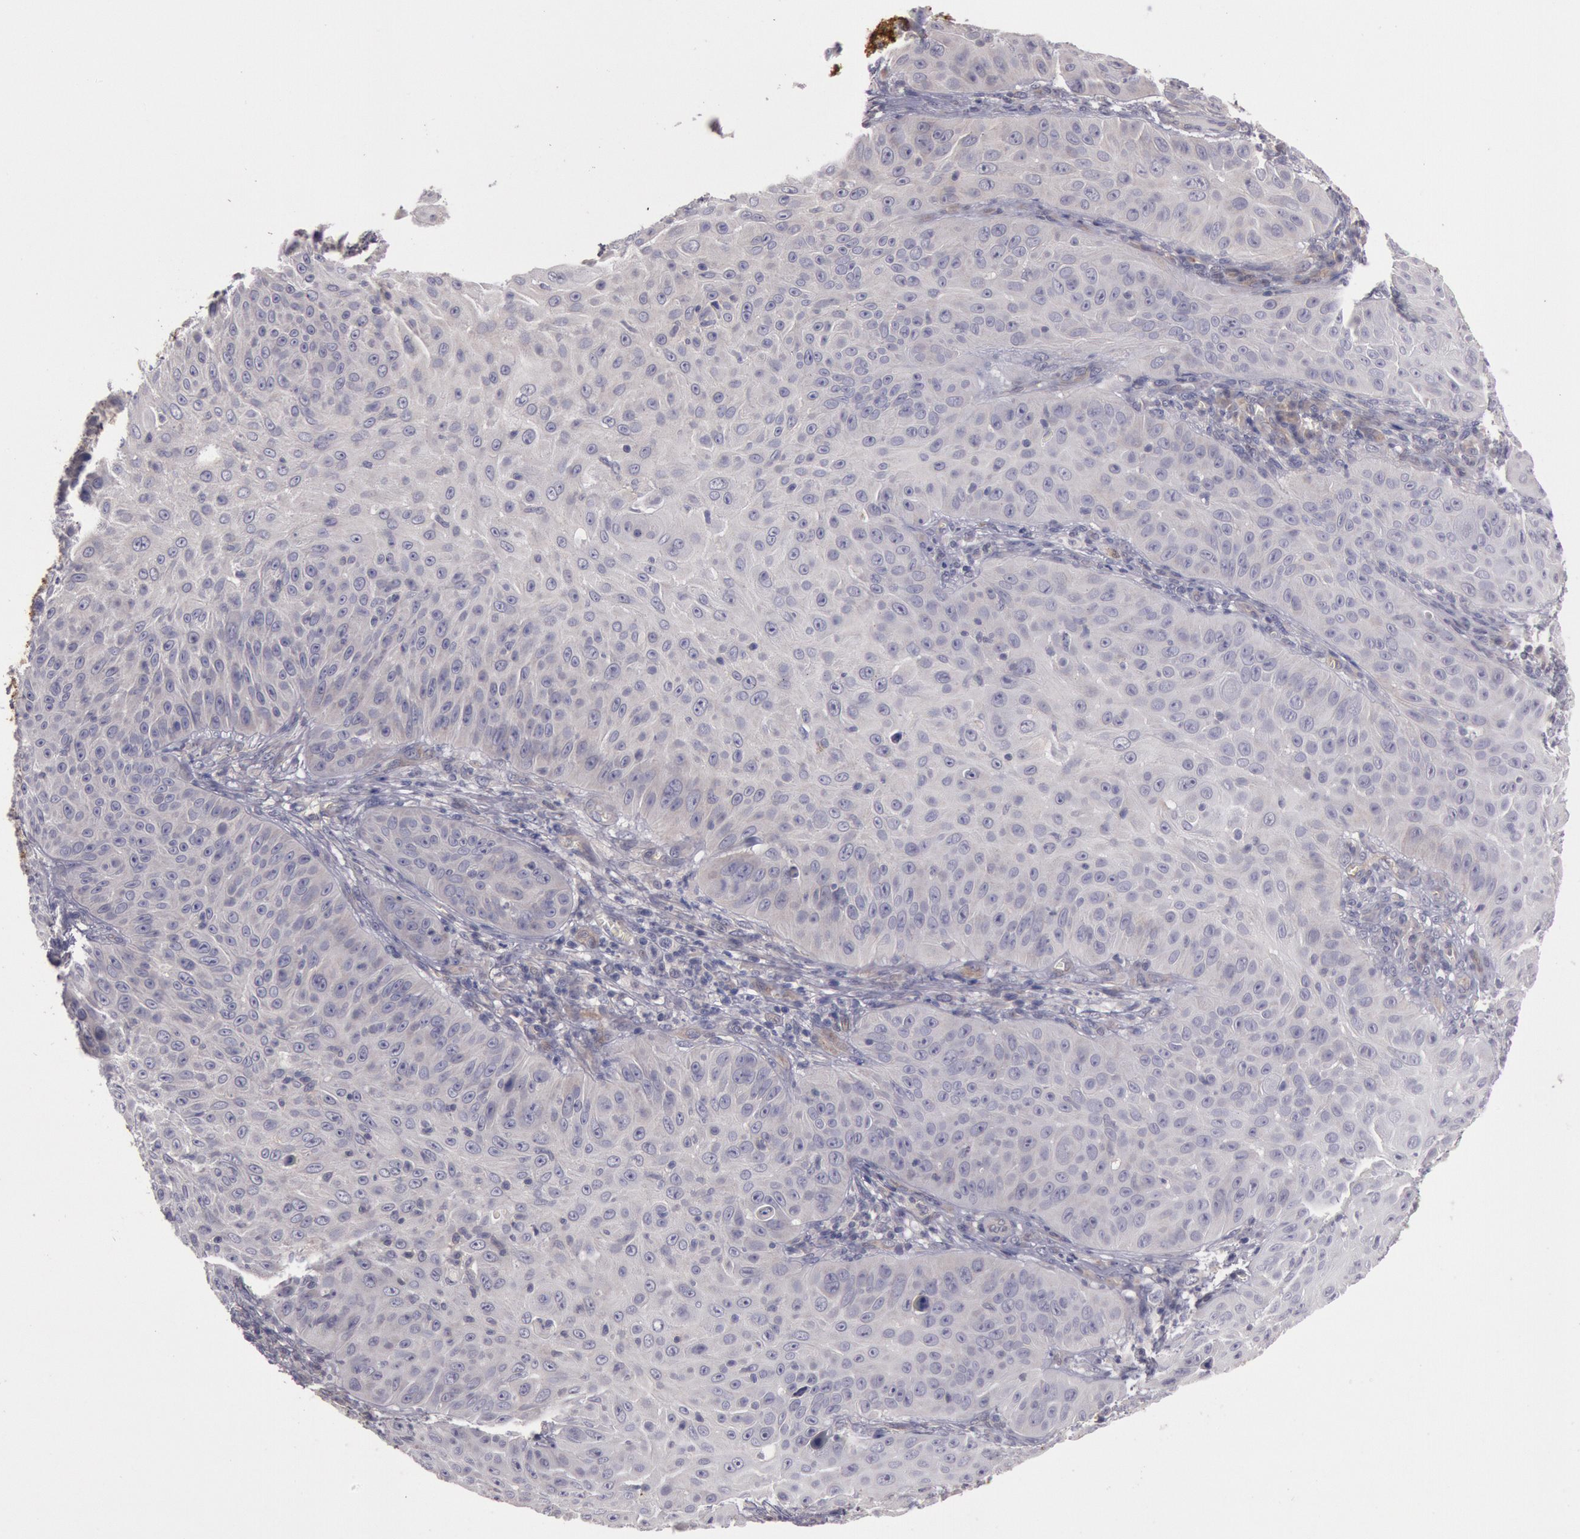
{"staining": {"intensity": "weak", "quantity": "<25%", "location": "cytoplasmic/membranous"}, "tissue": "skin cancer", "cell_type": "Tumor cells", "image_type": "cancer", "snomed": [{"axis": "morphology", "description": "Squamous cell carcinoma, NOS"}, {"axis": "topography", "description": "Skin"}], "caption": "Immunohistochemistry histopathology image of neoplastic tissue: human skin cancer (squamous cell carcinoma) stained with DAB displays no significant protein staining in tumor cells.", "gene": "TRIB2", "patient": {"sex": "male", "age": 82}}